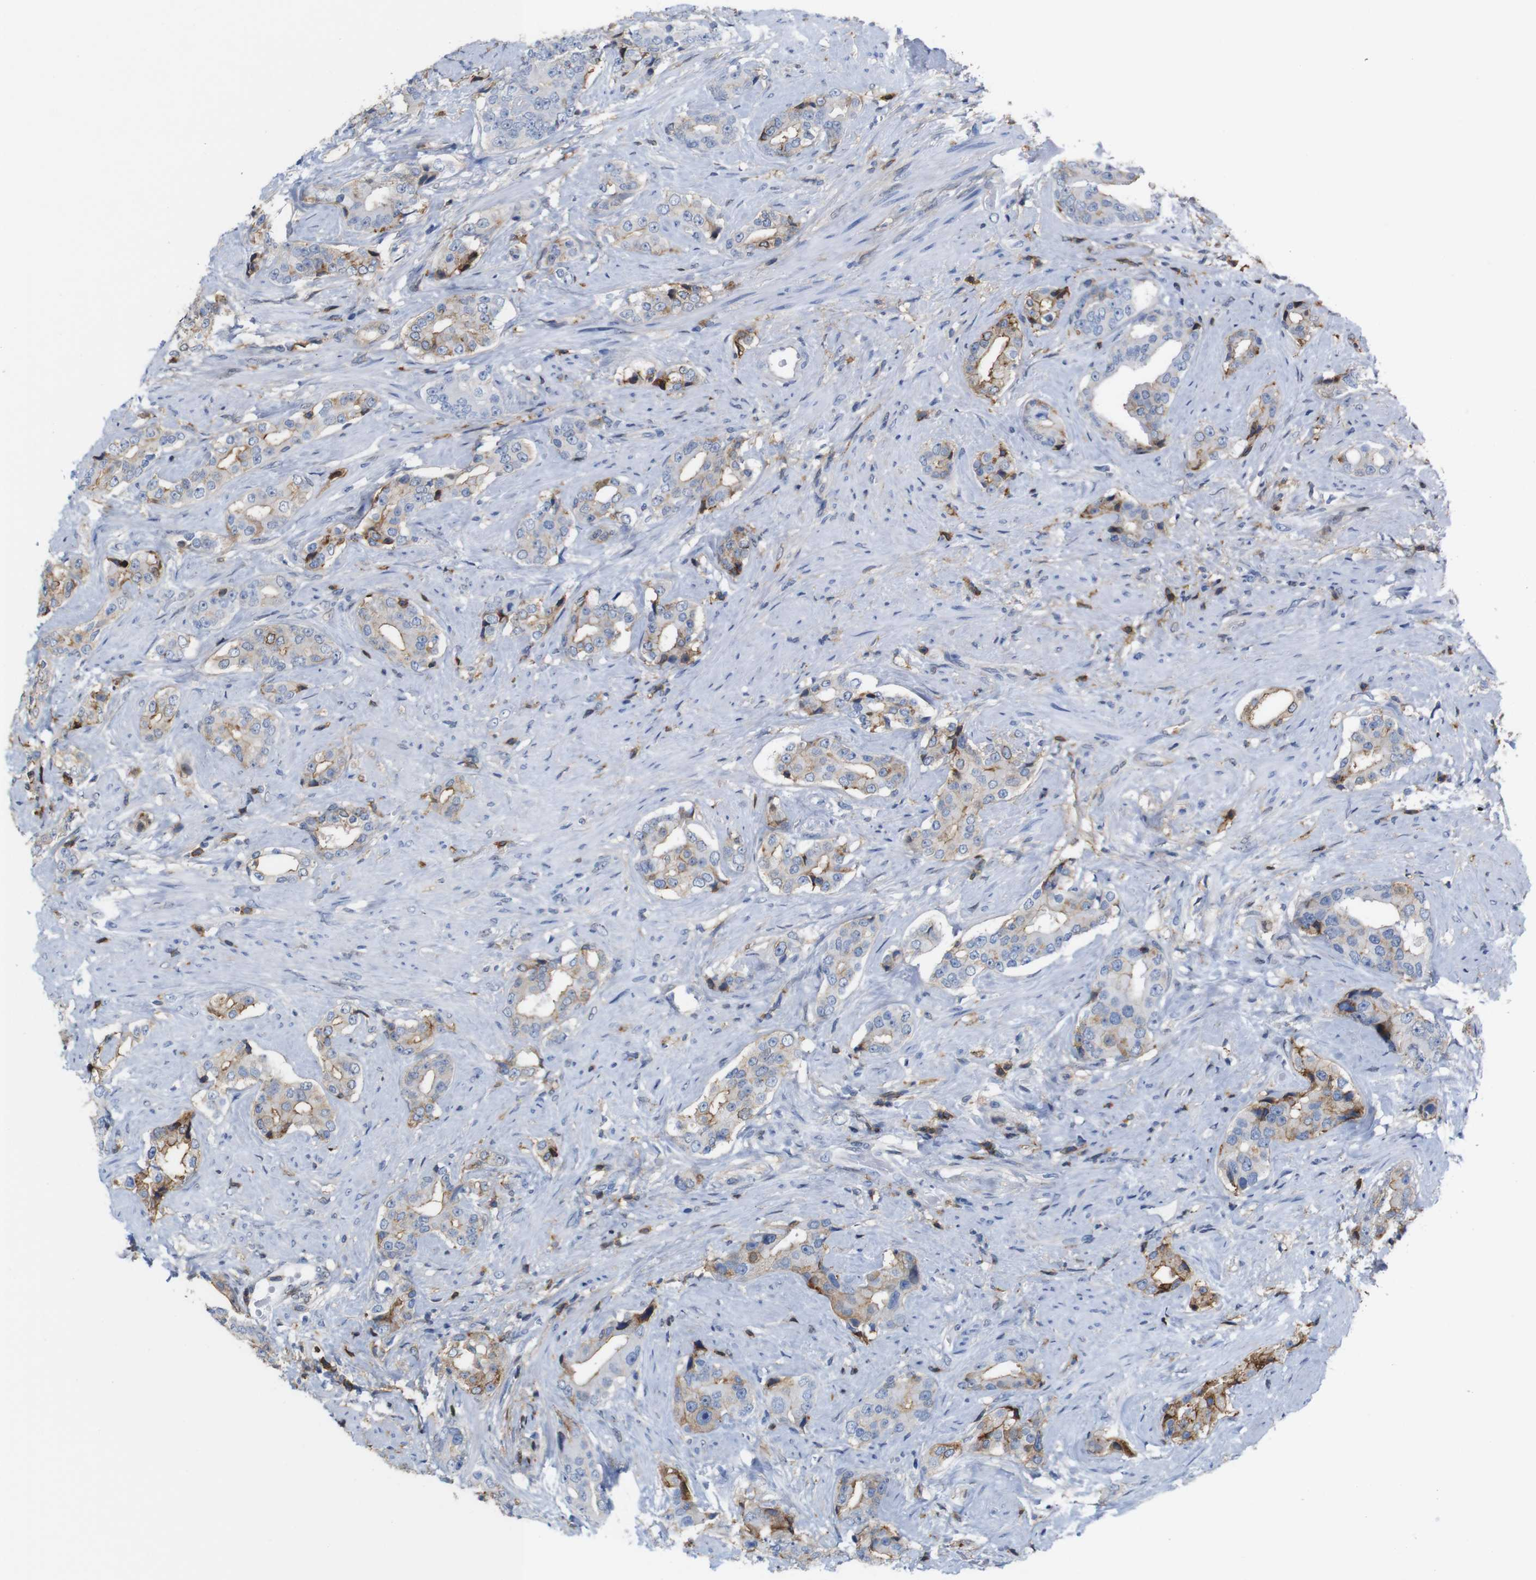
{"staining": {"intensity": "weak", "quantity": "<25%", "location": "cytoplasmic/membranous"}, "tissue": "prostate cancer", "cell_type": "Tumor cells", "image_type": "cancer", "snomed": [{"axis": "morphology", "description": "Adenocarcinoma, High grade"}, {"axis": "topography", "description": "Prostate"}], "caption": "The image exhibits no significant positivity in tumor cells of prostate cancer.", "gene": "ANXA1", "patient": {"sex": "male", "age": 71}}